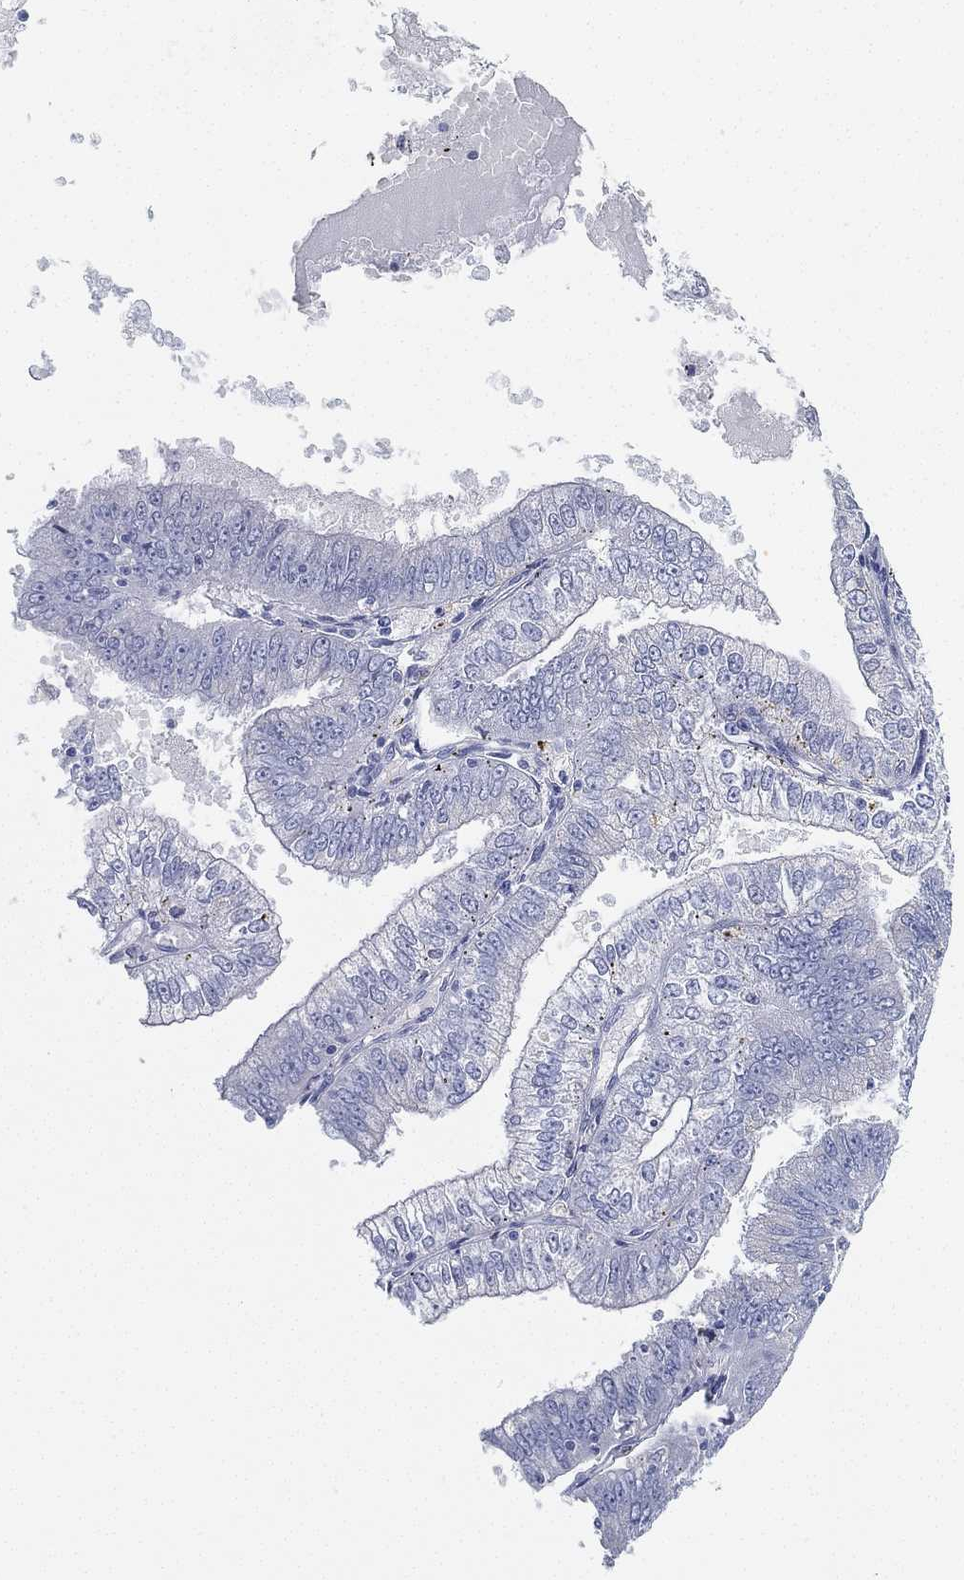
{"staining": {"intensity": "negative", "quantity": "none", "location": "none"}, "tissue": "endometrial cancer", "cell_type": "Tumor cells", "image_type": "cancer", "snomed": [{"axis": "morphology", "description": "Adenocarcinoma, NOS"}, {"axis": "topography", "description": "Endometrium"}], "caption": "Immunohistochemistry of adenocarcinoma (endometrial) reveals no expression in tumor cells.", "gene": "GPR61", "patient": {"sex": "female", "age": 66}}